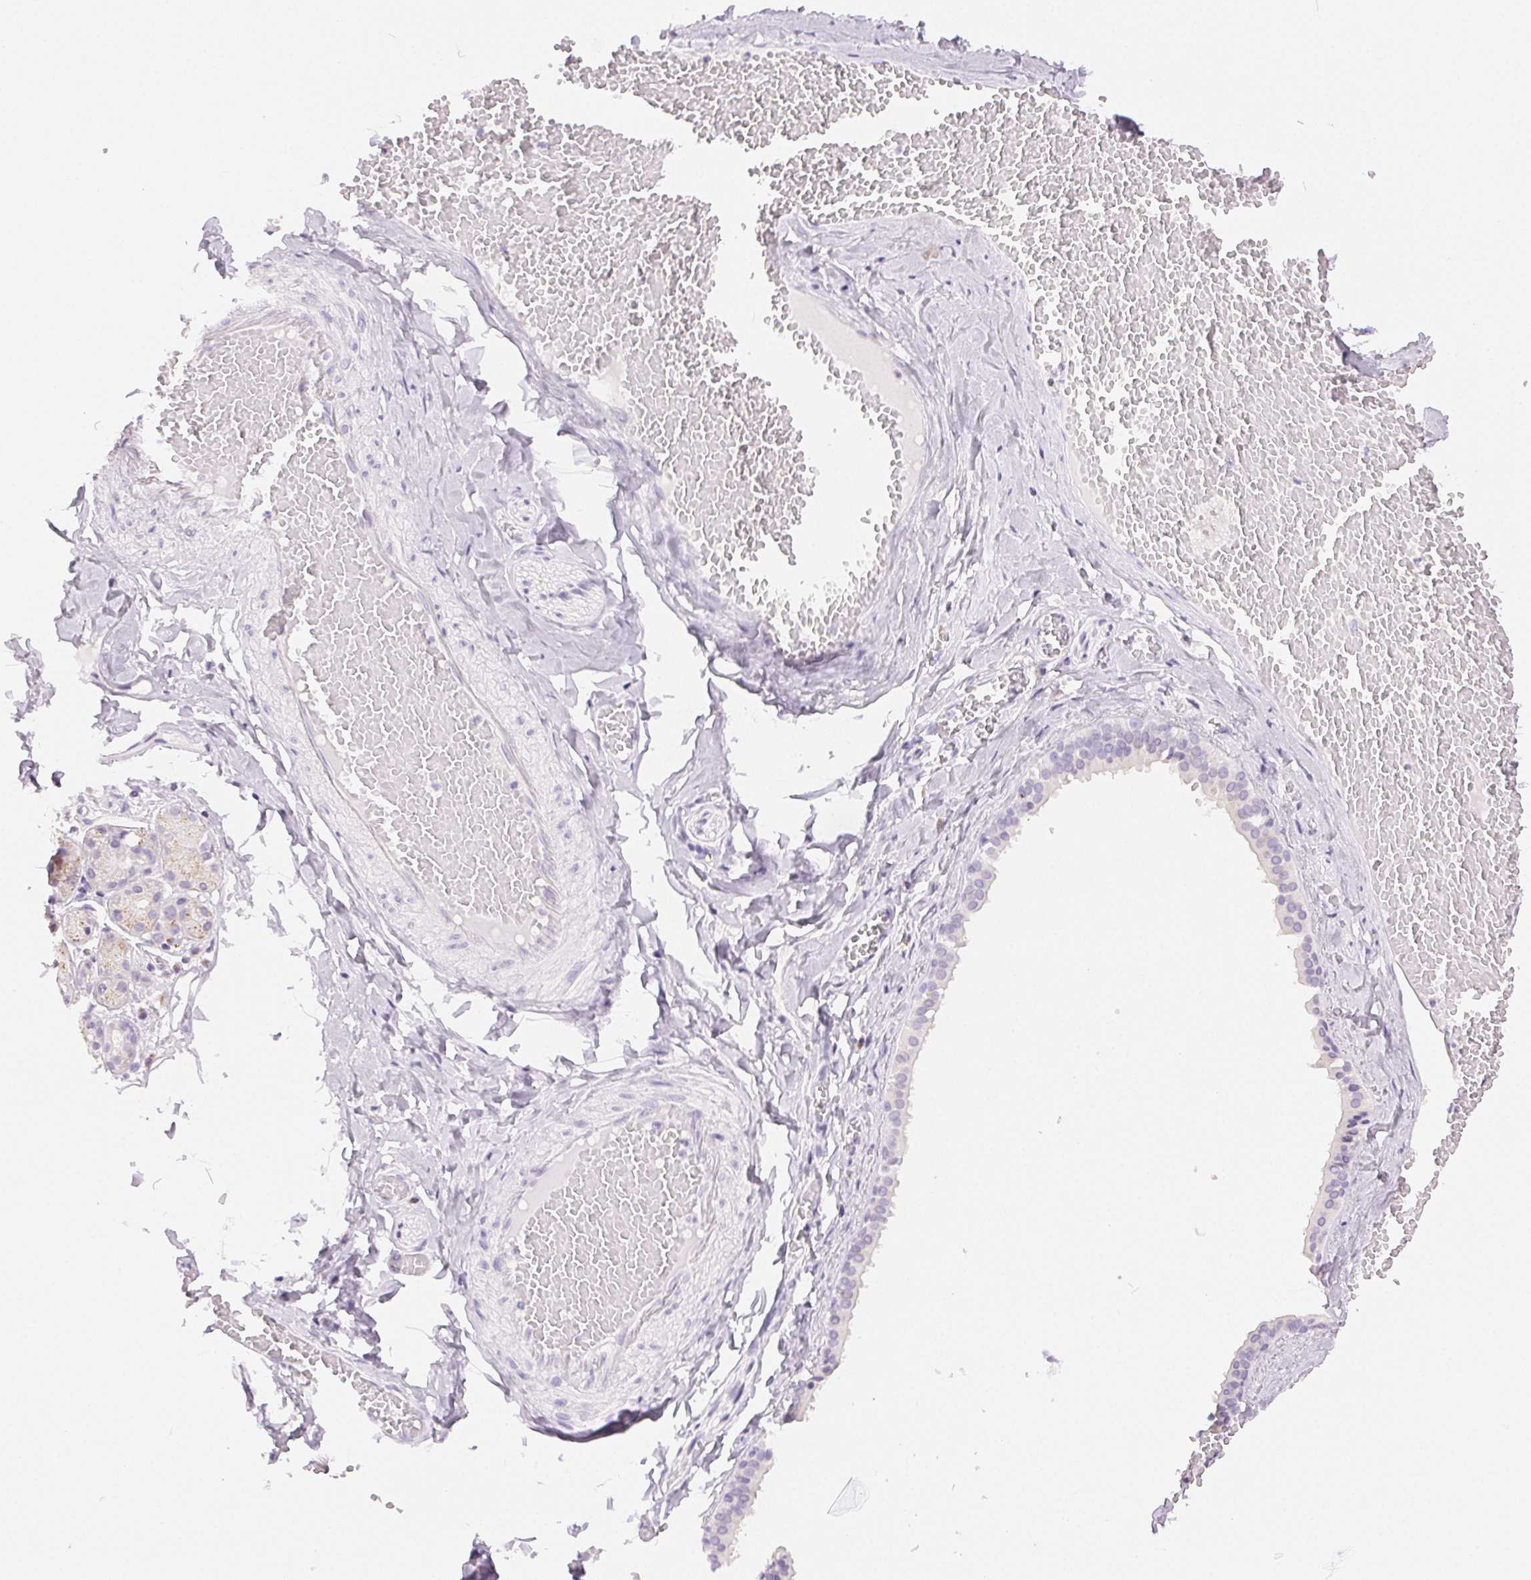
{"staining": {"intensity": "negative", "quantity": "none", "location": "none"}, "tissue": "salivary gland", "cell_type": "Glandular cells", "image_type": "normal", "snomed": [{"axis": "morphology", "description": "Normal tissue, NOS"}, {"axis": "topography", "description": "Salivary gland"}, {"axis": "topography", "description": "Peripheral nerve tissue"}], "caption": "The micrograph displays no staining of glandular cells in normal salivary gland. (IHC, brightfield microscopy, high magnification).", "gene": "SLC5A2", "patient": {"sex": "male", "age": 71}}